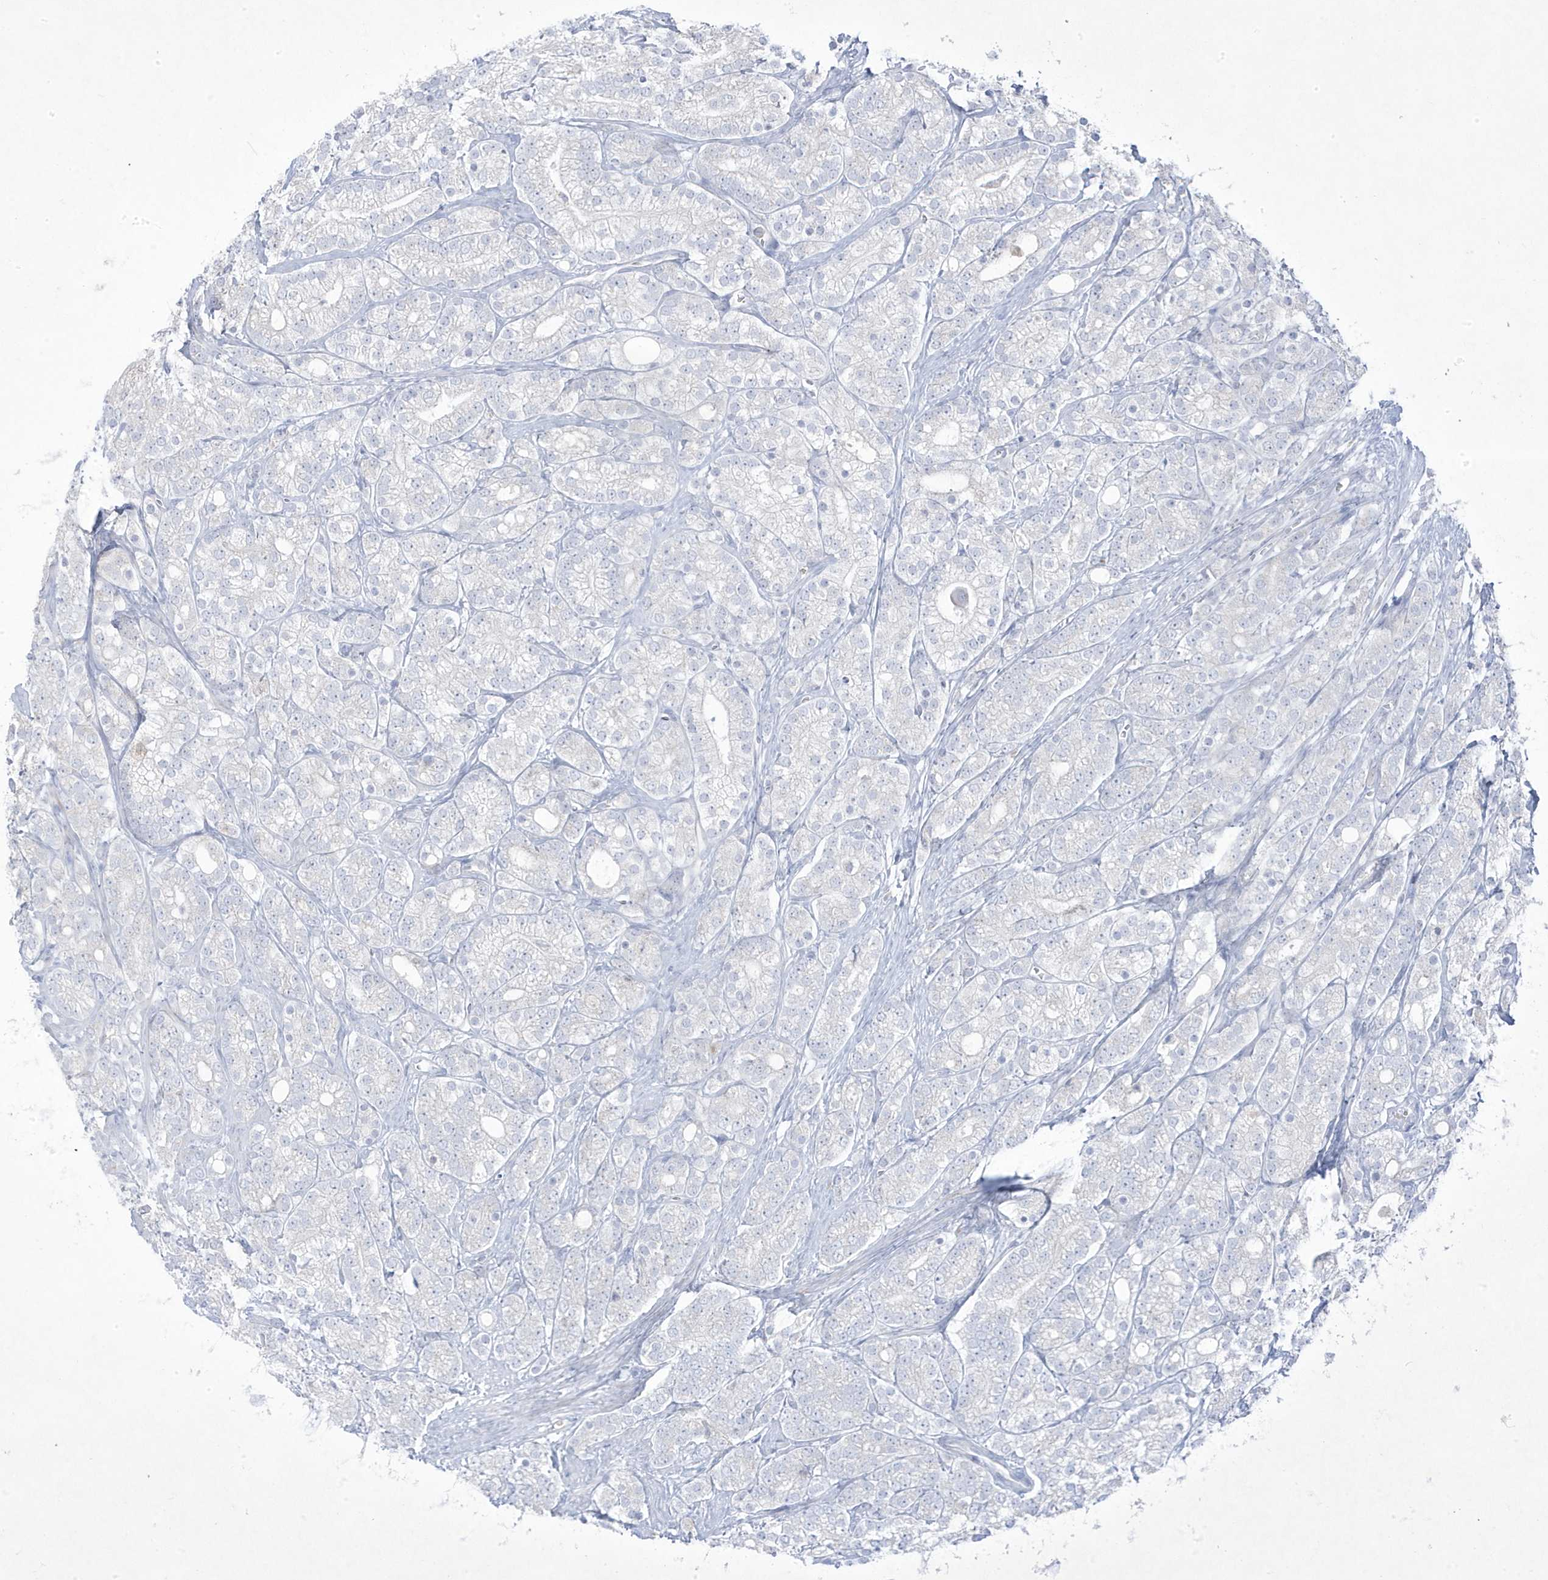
{"staining": {"intensity": "negative", "quantity": "none", "location": "none"}, "tissue": "prostate cancer", "cell_type": "Tumor cells", "image_type": "cancer", "snomed": [{"axis": "morphology", "description": "Adenocarcinoma, High grade"}, {"axis": "topography", "description": "Prostate"}], "caption": "Tumor cells are negative for protein expression in human high-grade adenocarcinoma (prostate).", "gene": "ADAMTSL3", "patient": {"sex": "male", "age": 57}}